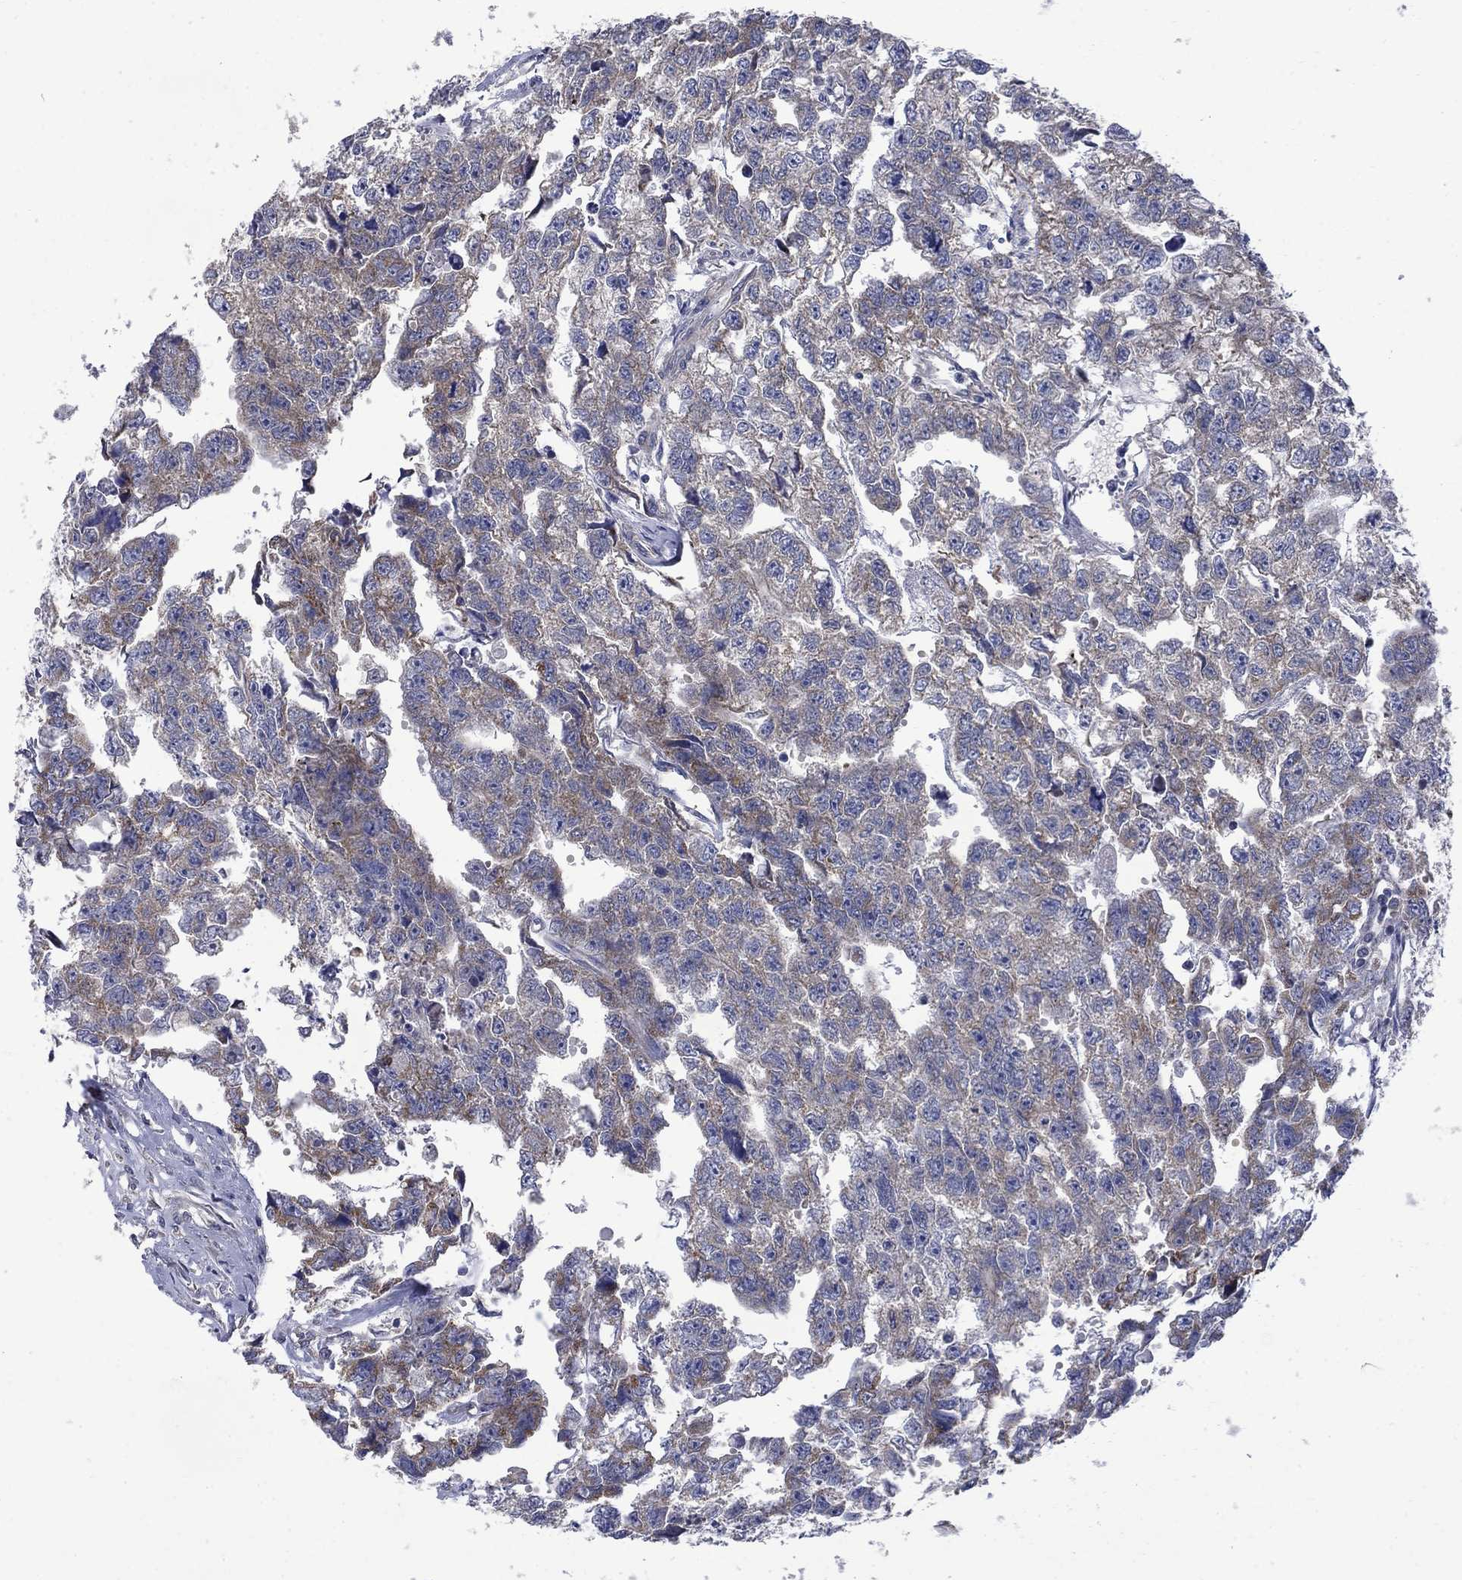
{"staining": {"intensity": "moderate", "quantity": "<25%", "location": "cytoplasmic/membranous"}, "tissue": "testis cancer", "cell_type": "Tumor cells", "image_type": "cancer", "snomed": [{"axis": "morphology", "description": "Carcinoma, Embryonal, NOS"}, {"axis": "morphology", "description": "Teratoma, malignant, NOS"}, {"axis": "topography", "description": "Testis"}], "caption": "High-magnification brightfield microscopy of testis cancer stained with DAB (3,3'-diaminobenzidine) (brown) and counterstained with hematoxylin (blue). tumor cells exhibit moderate cytoplasmic/membranous positivity is appreciated in about<25% of cells.", "gene": "HSPA12A", "patient": {"sex": "male", "age": 44}}